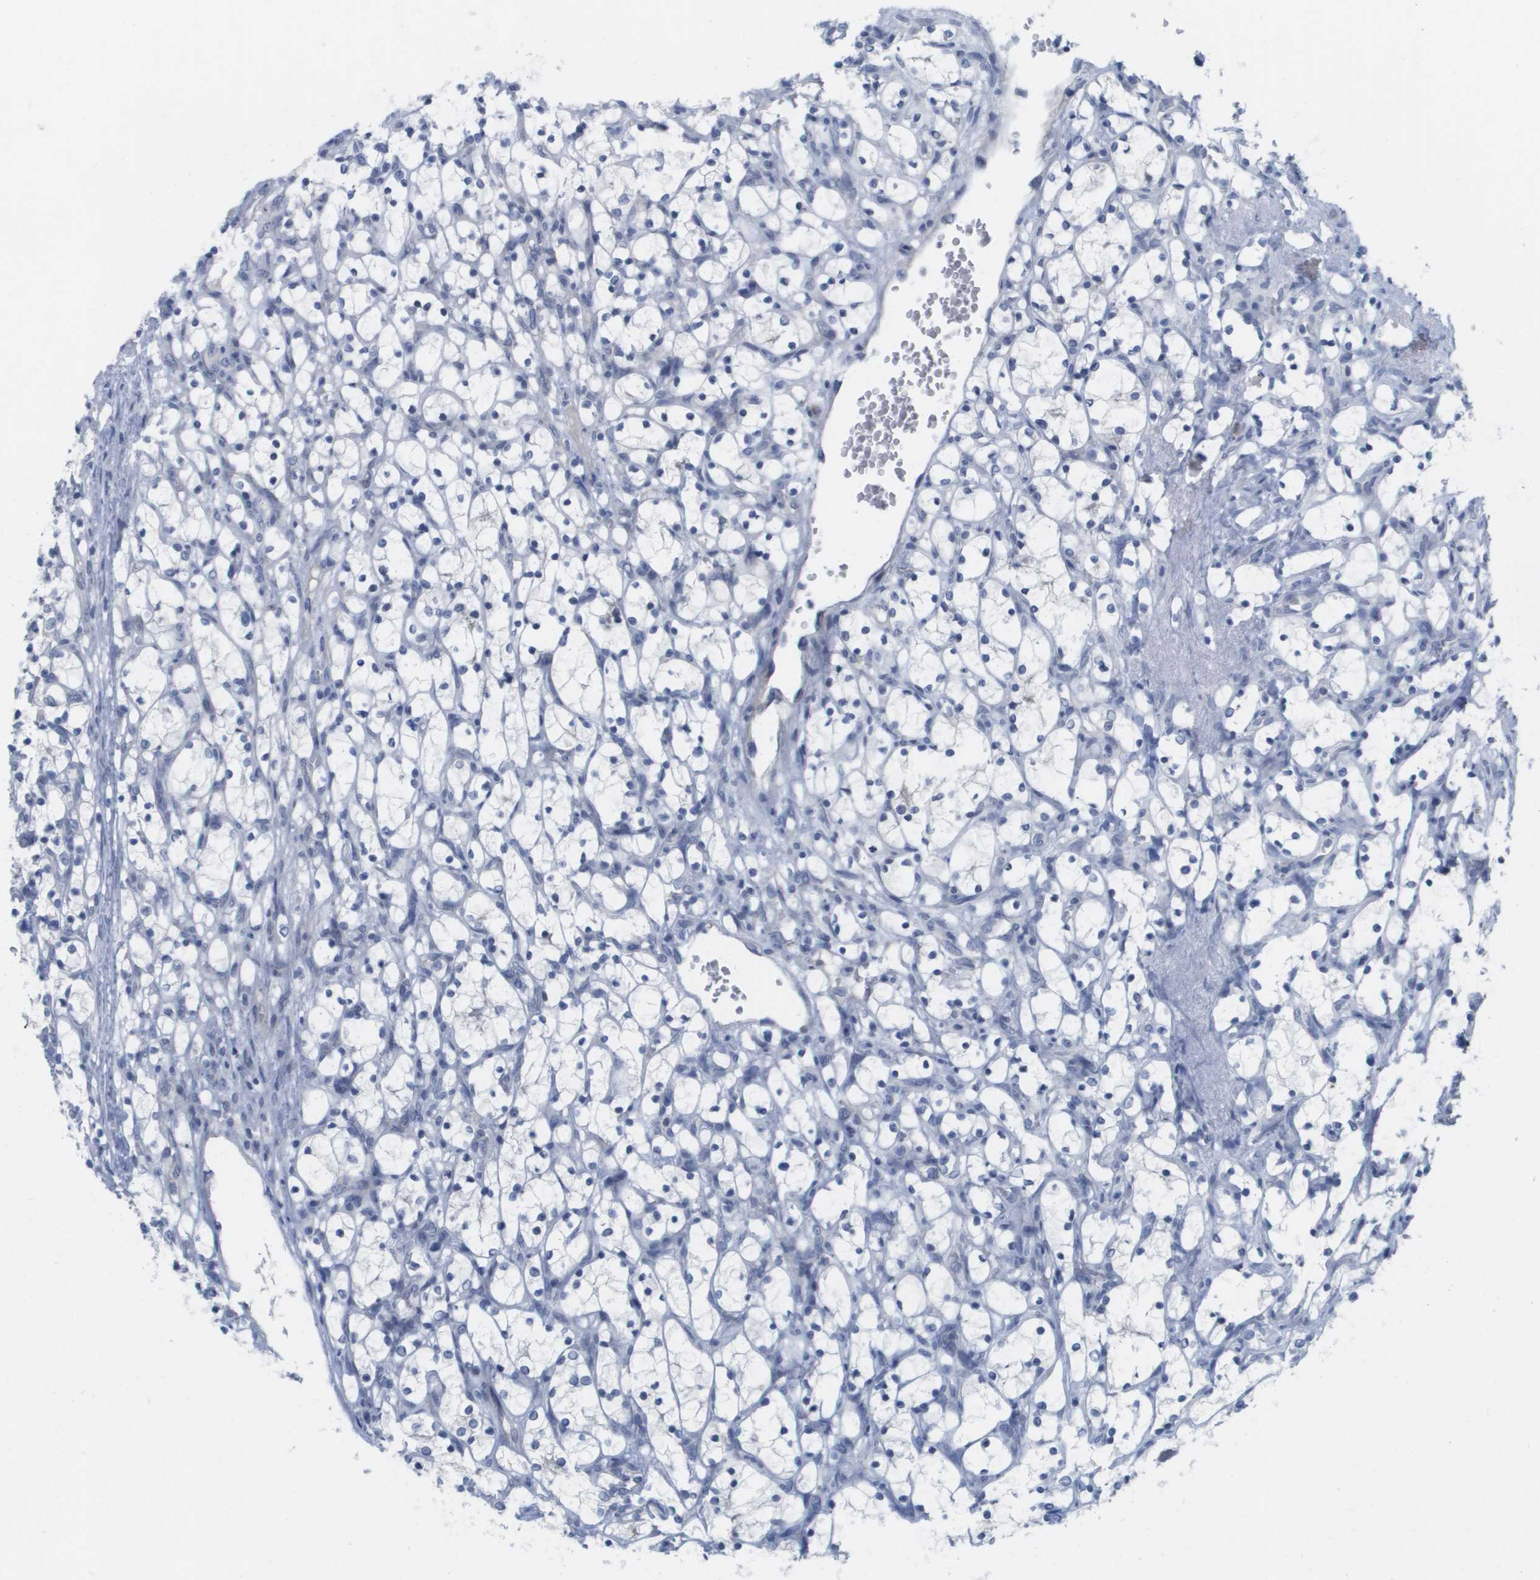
{"staining": {"intensity": "negative", "quantity": "none", "location": "none"}, "tissue": "renal cancer", "cell_type": "Tumor cells", "image_type": "cancer", "snomed": [{"axis": "morphology", "description": "Adenocarcinoma, NOS"}, {"axis": "topography", "description": "Kidney"}], "caption": "Immunohistochemistry image of neoplastic tissue: renal cancer stained with DAB (3,3'-diaminobenzidine) displays no significant protein expression in tumor cells.", "gene": "PDE4A", "patient": {"sex": "female", "age": 69}}